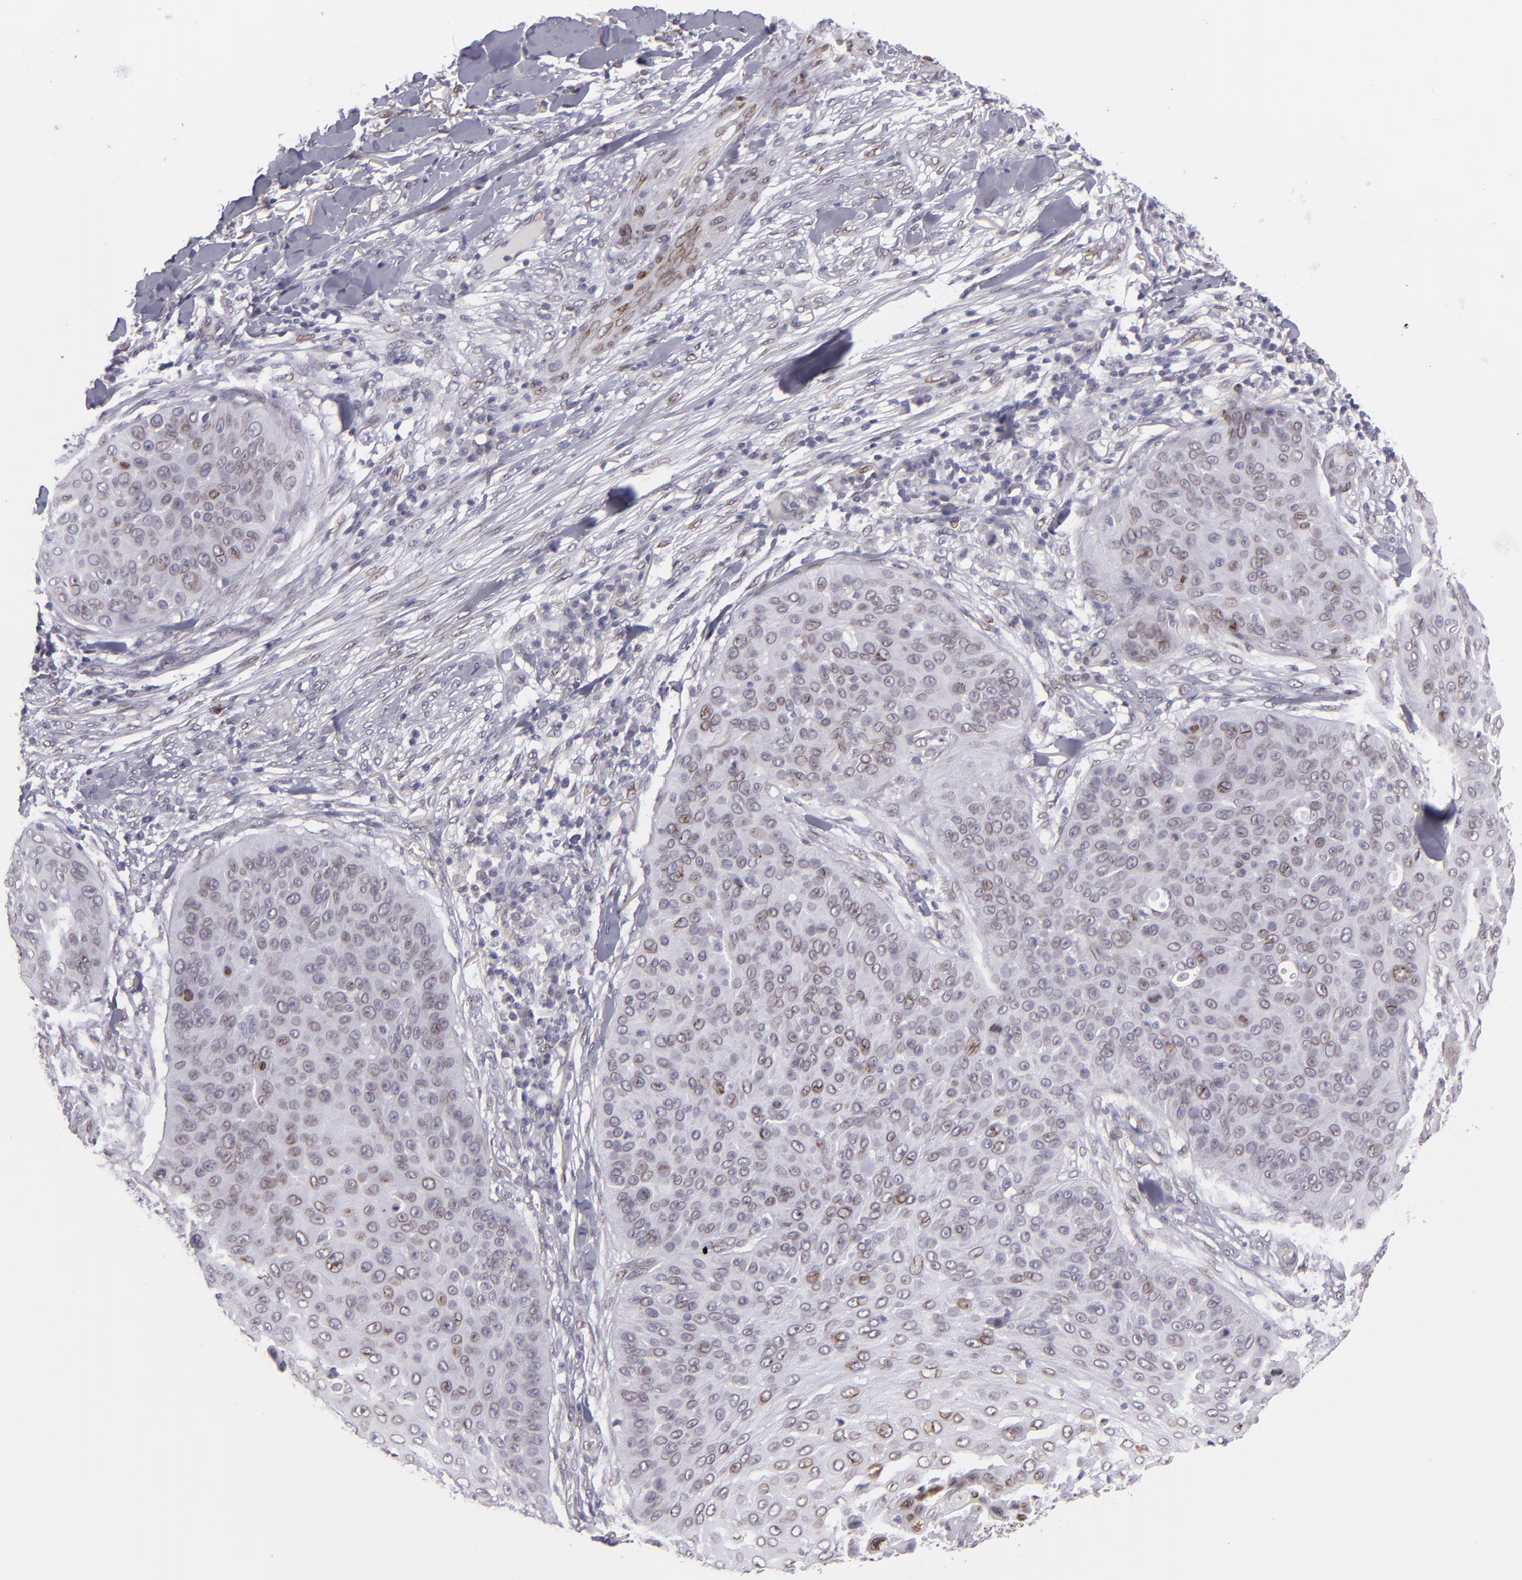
{"staining": {"intensity": "moderate", "quantity": ">75%", "location": "nuclear"}, "tissue": "skin cancer", "cell_type": "Tumor cells", "image_type": "cancer", "snomed": [{"axis": "morphology", "description": "Squamous cell carcinoma, NOS"}, {"axis": "topography", "description": "Skin"}], "caption": "Protein staining of skin cancer (squamous cell carcinoma) tissue demonstrates moderate nuclear staining in about >75% of tumor cells. The staining is performed using DAB (3,3'-diaminobenzidine) brown chromogen to label protein expression. The nuclei are counter-stained blue using hematoxylin.", "gene": "EMD", "patient": {"sex": "male", "age": 82}}